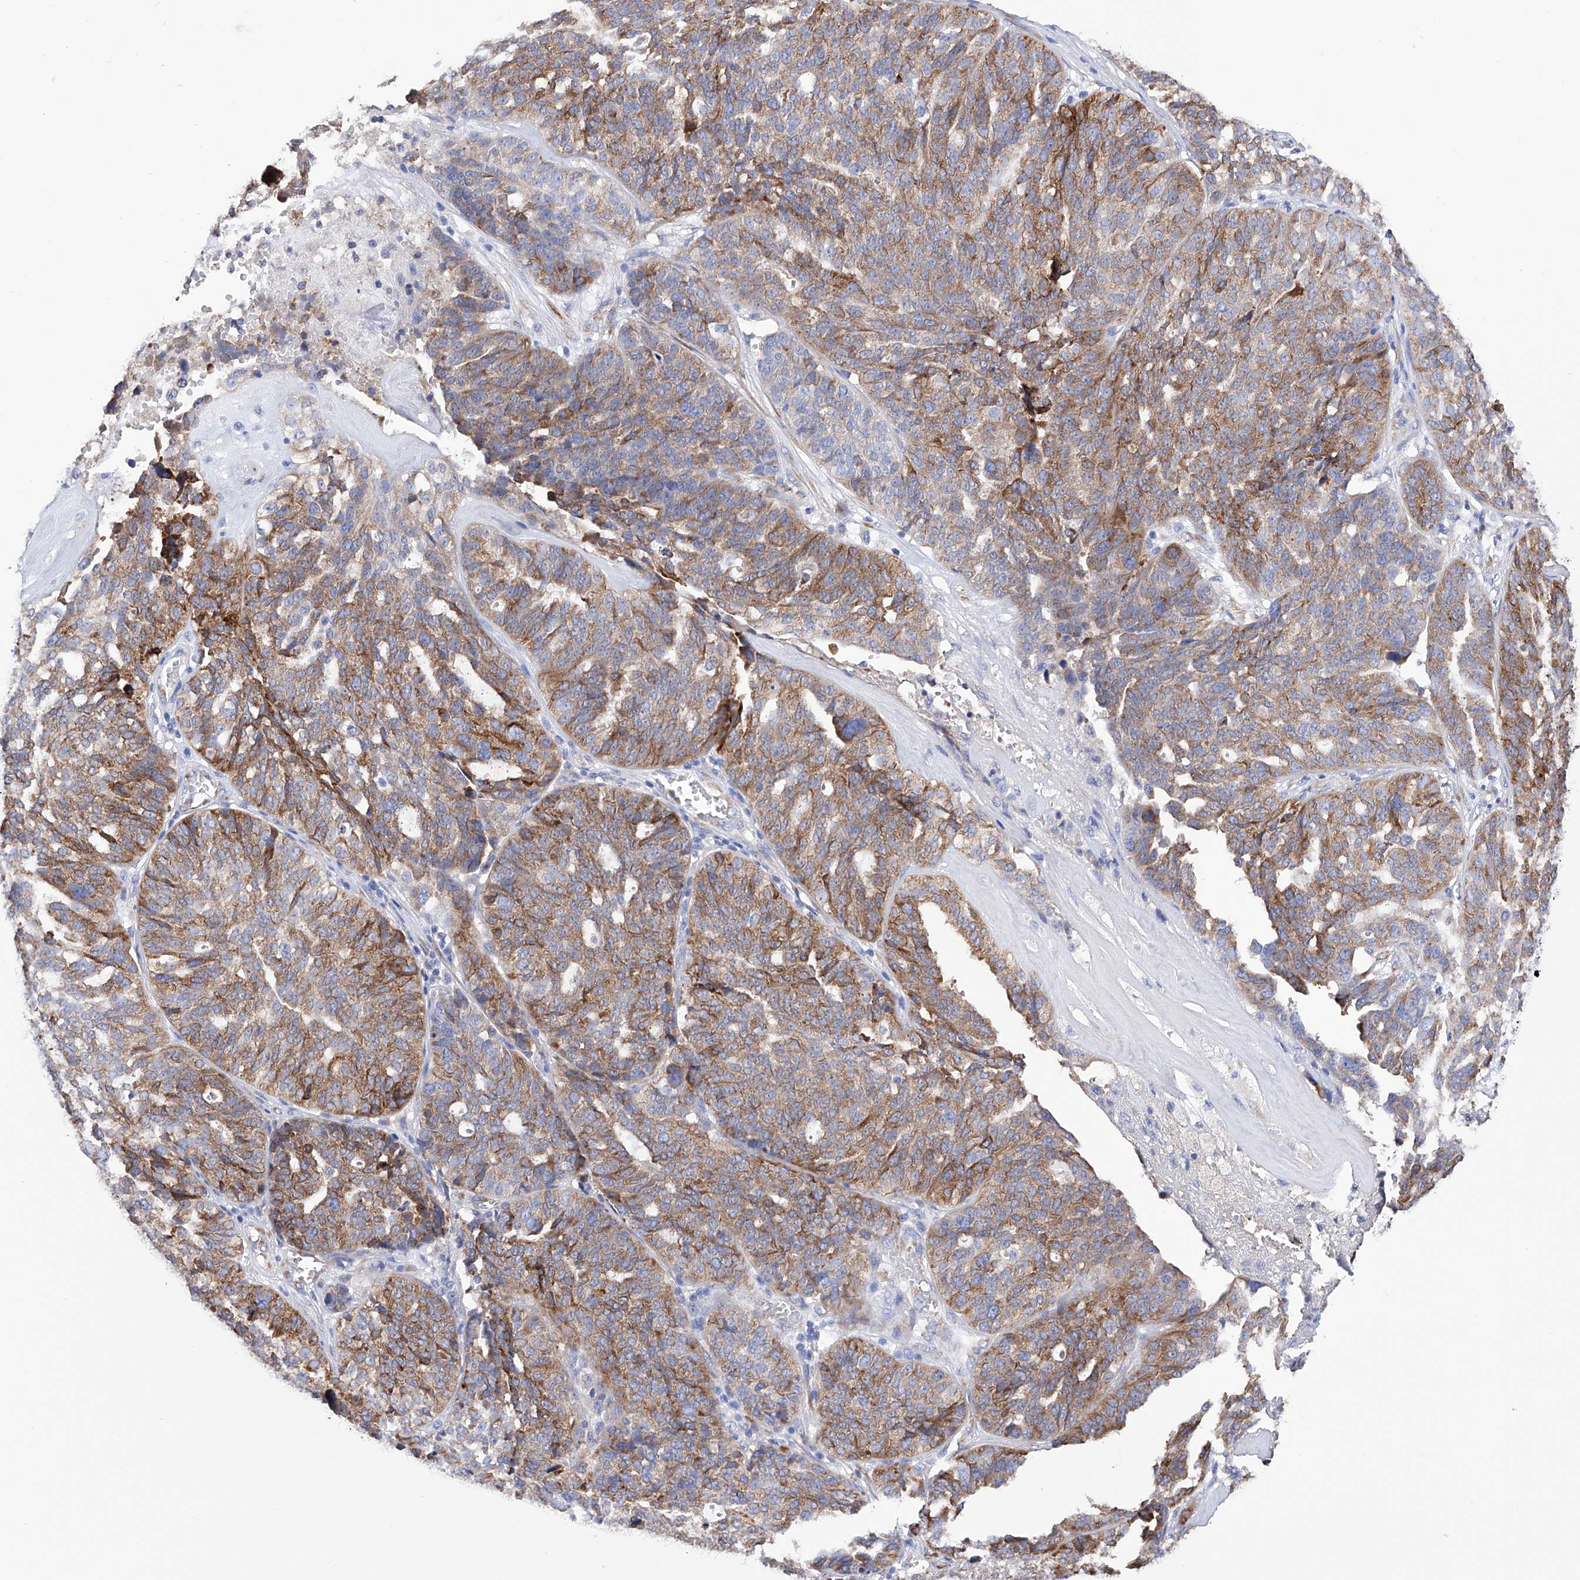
{"staining": {"intensity": "moderate", "quantity": "25%-75%", "location": "cytoplasmic/membranous"}, "tissue": "ovarian cancer", "cell_type": "Tumor cells", "image_type": "cancer", "snomed": [{"axis": "morphology", "description": "Cystadenocarcinoma, serous, NOS"}, {"axis": "topography", "description": "Ovary"}], "caption": "Immunohistochemistry (IHC) (DAB (3,3'-diaminobenzidine)) staining of human serous cystadenocarcinoma (ovarian) displays moderate cytoplasmic/membranous protein staining in about 25%-75% of tumor cells. (Brightfield microscopy of DAB IHC at high magnification).", "gene": "PDIA5", "patient": {"sex": "female", "age": 59}}